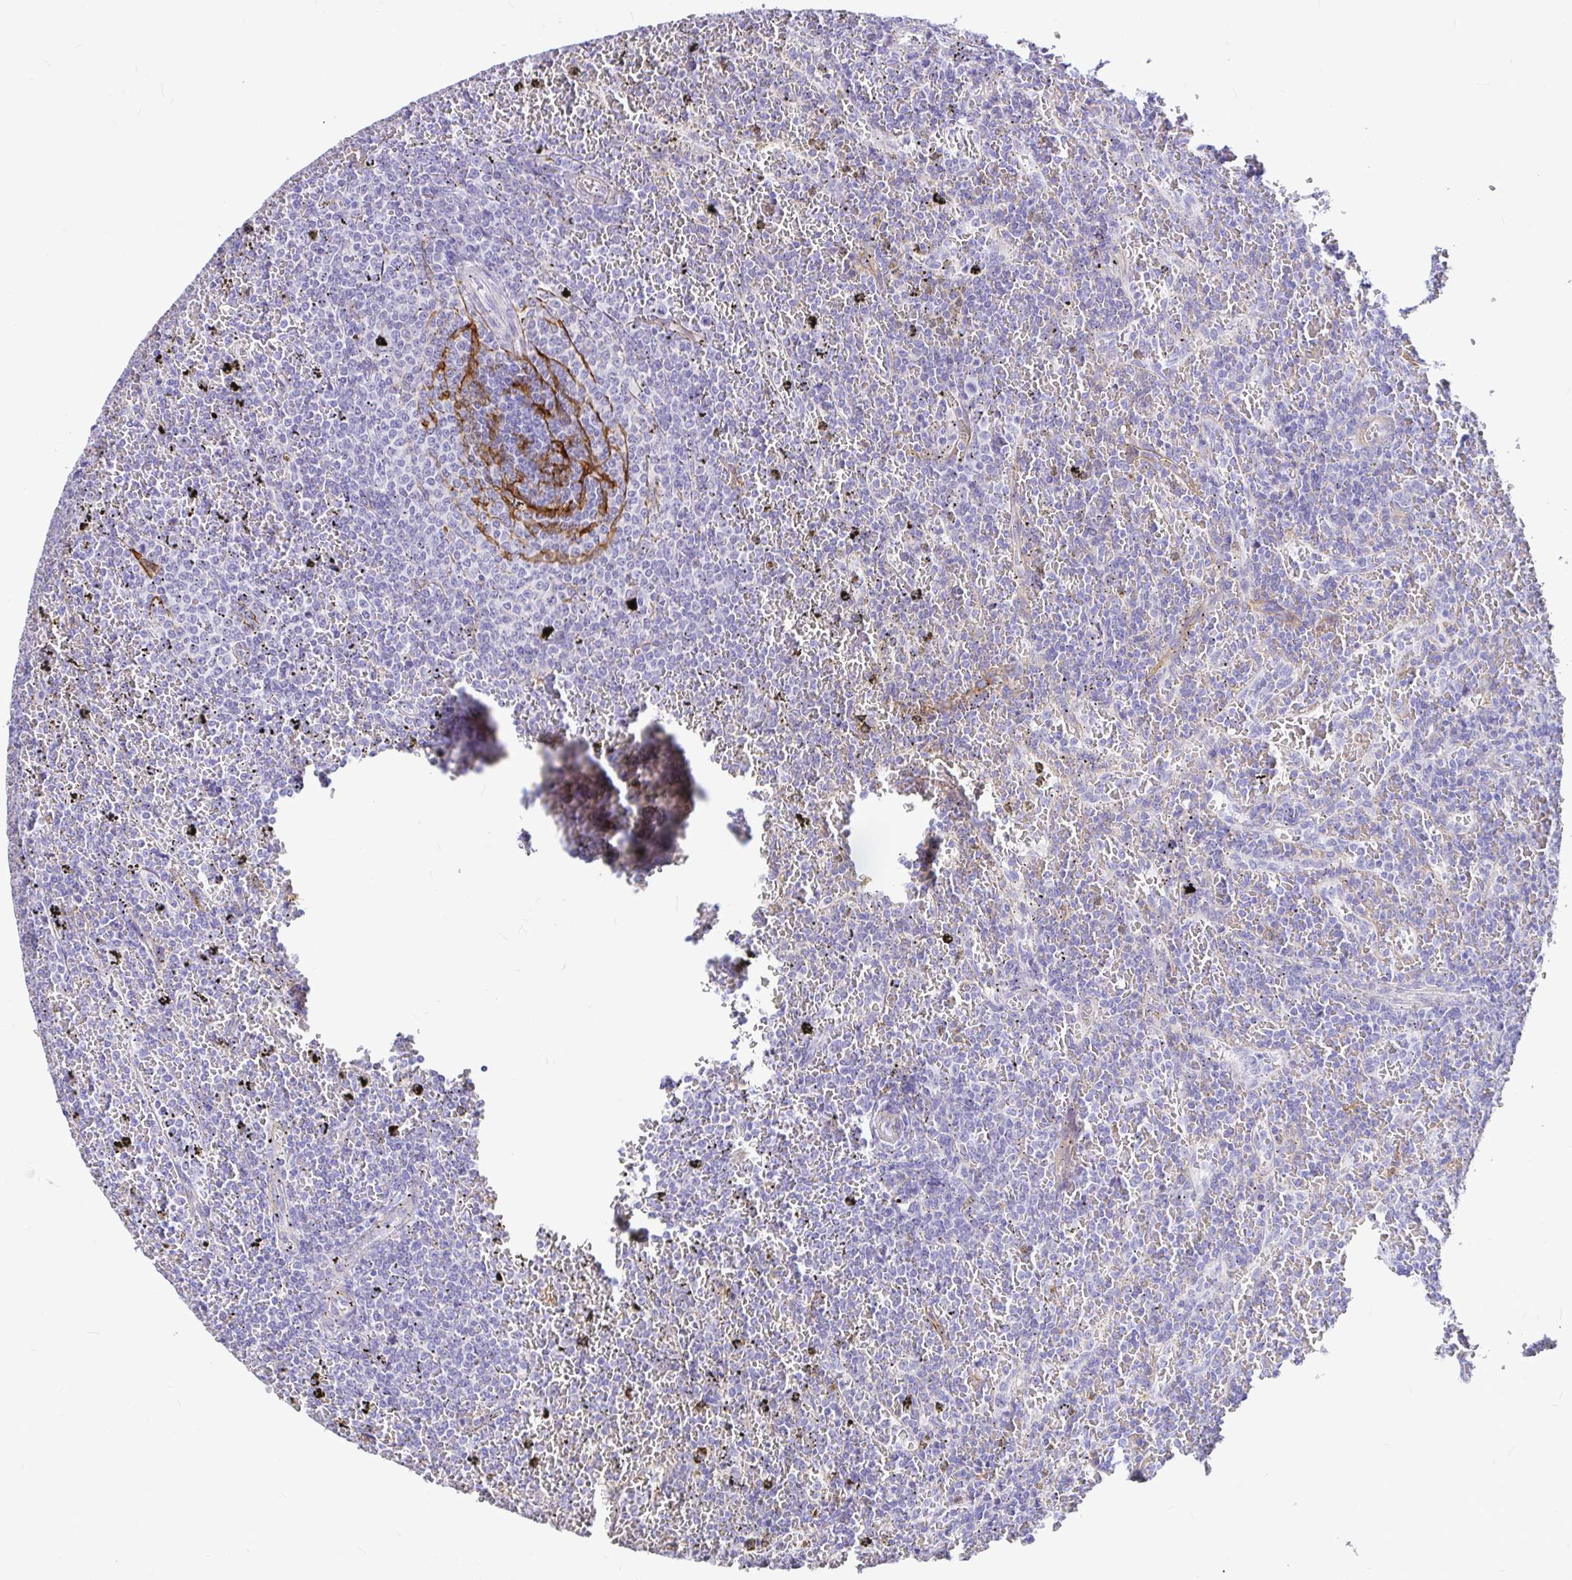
{"staining": {"intensity": "negative", "quantity": "none", "location": "none"}, "tissue": "lymphoma", "cell_type": "Tumor cells", "image_type": "cancer", "snomed": [{"axis": "morphology", "description": "Malignant lymphoma, non-Hodgkin's type, Low grade"}, {"axis": "topography", "description": "Spleen"}], "caption": "Protein analysis of lymphoma reveals no significant positivity in tumor cells.", "gene": "MYO1B", "patient": {"sex": "female", "age": 77}}